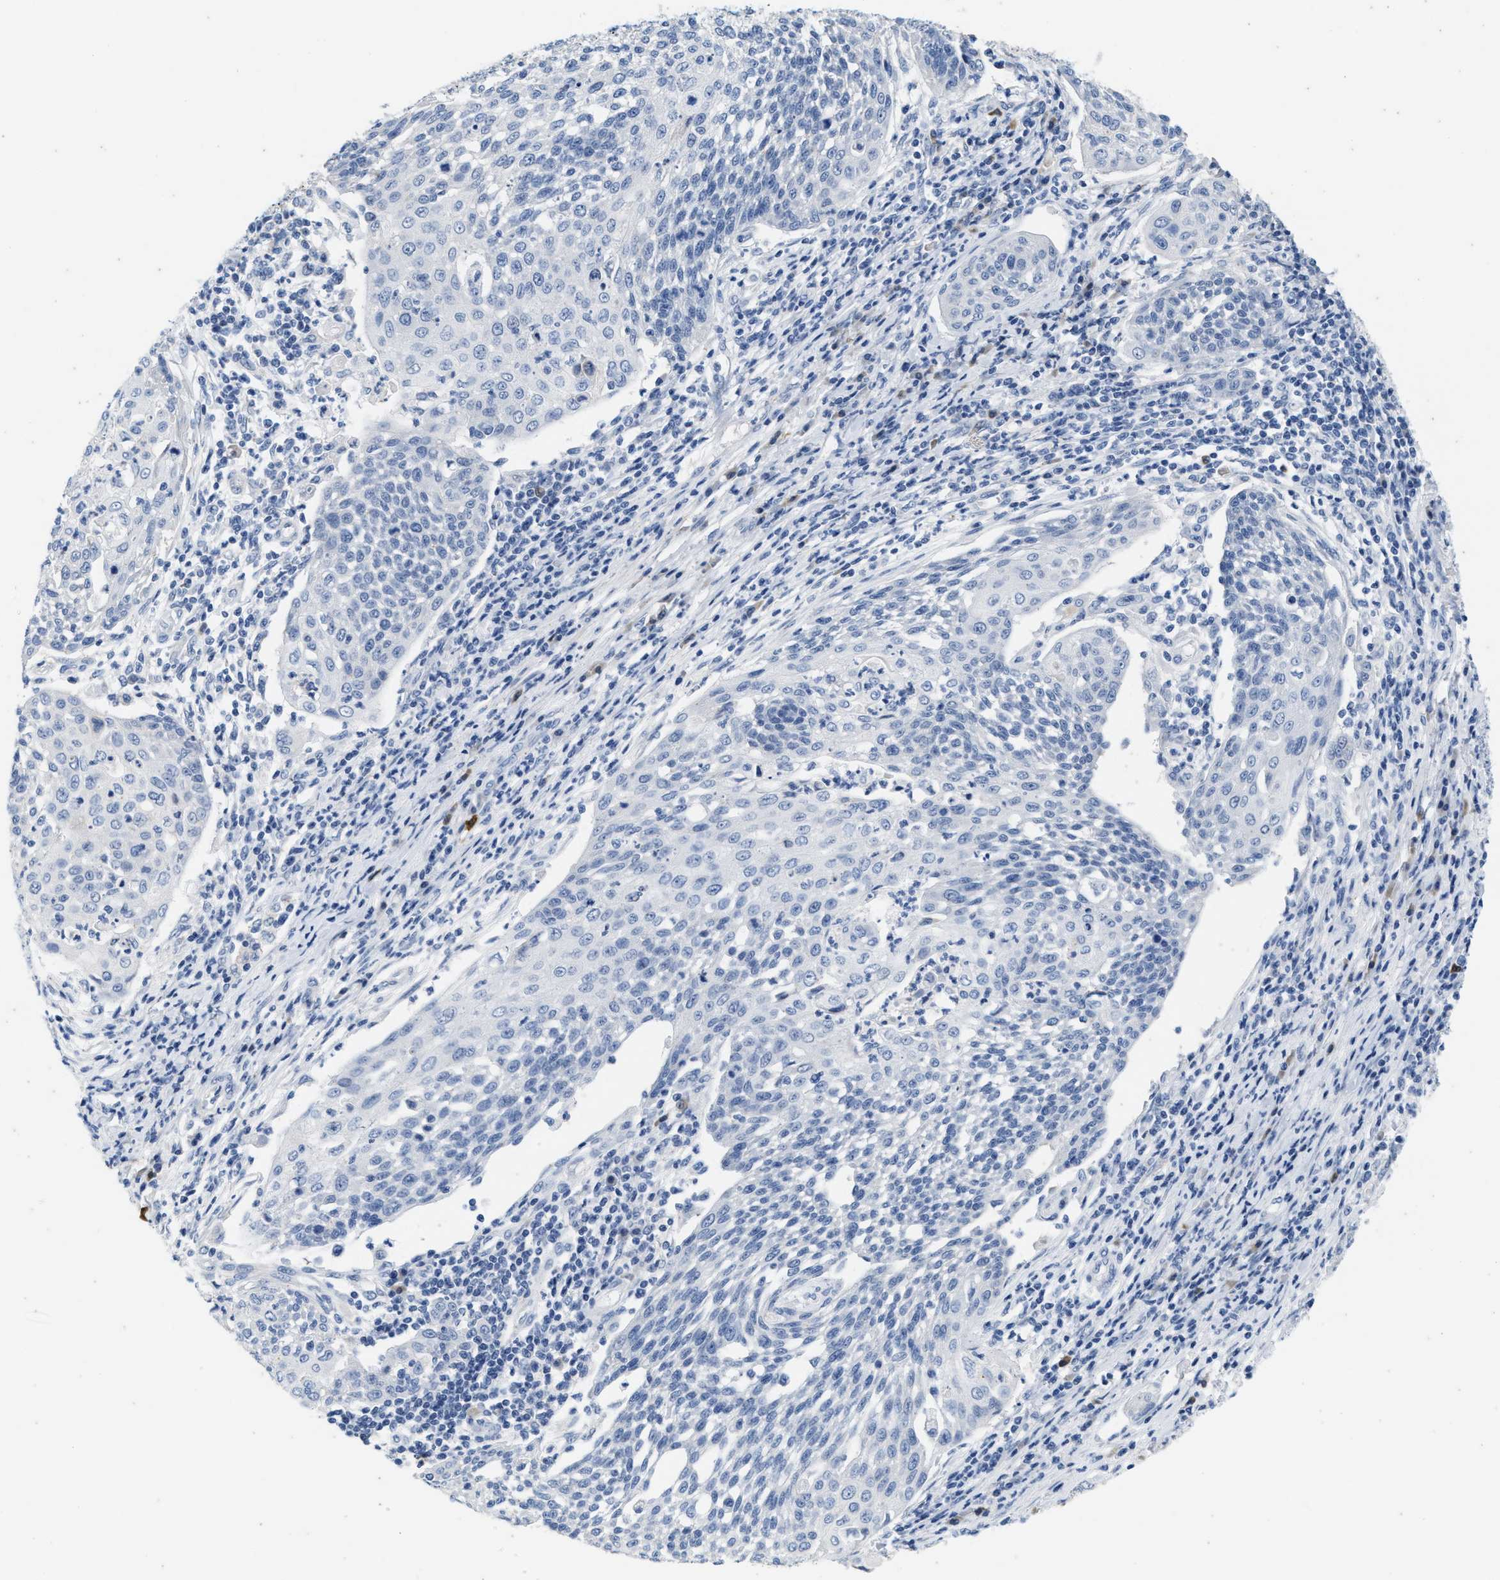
{"staining": {"intensity": "negative", "quantity": "none", "location": "none"}, "tissue": "cervical cancer", "cell_type": "Tumor cells", "image_type": "cancer", "snomed": [{"axis": "morphology", "description": "Squamous cell carcinoma, NOS"}, {"axis": "topography", "description": "Cervix"}], "caption": "Human cervical cancer stained for a protein using immunohistochemistry shows no positivity in tumor cells.", "gene": "ABCB11", "patient": {"sex": "female", "age": 34}}